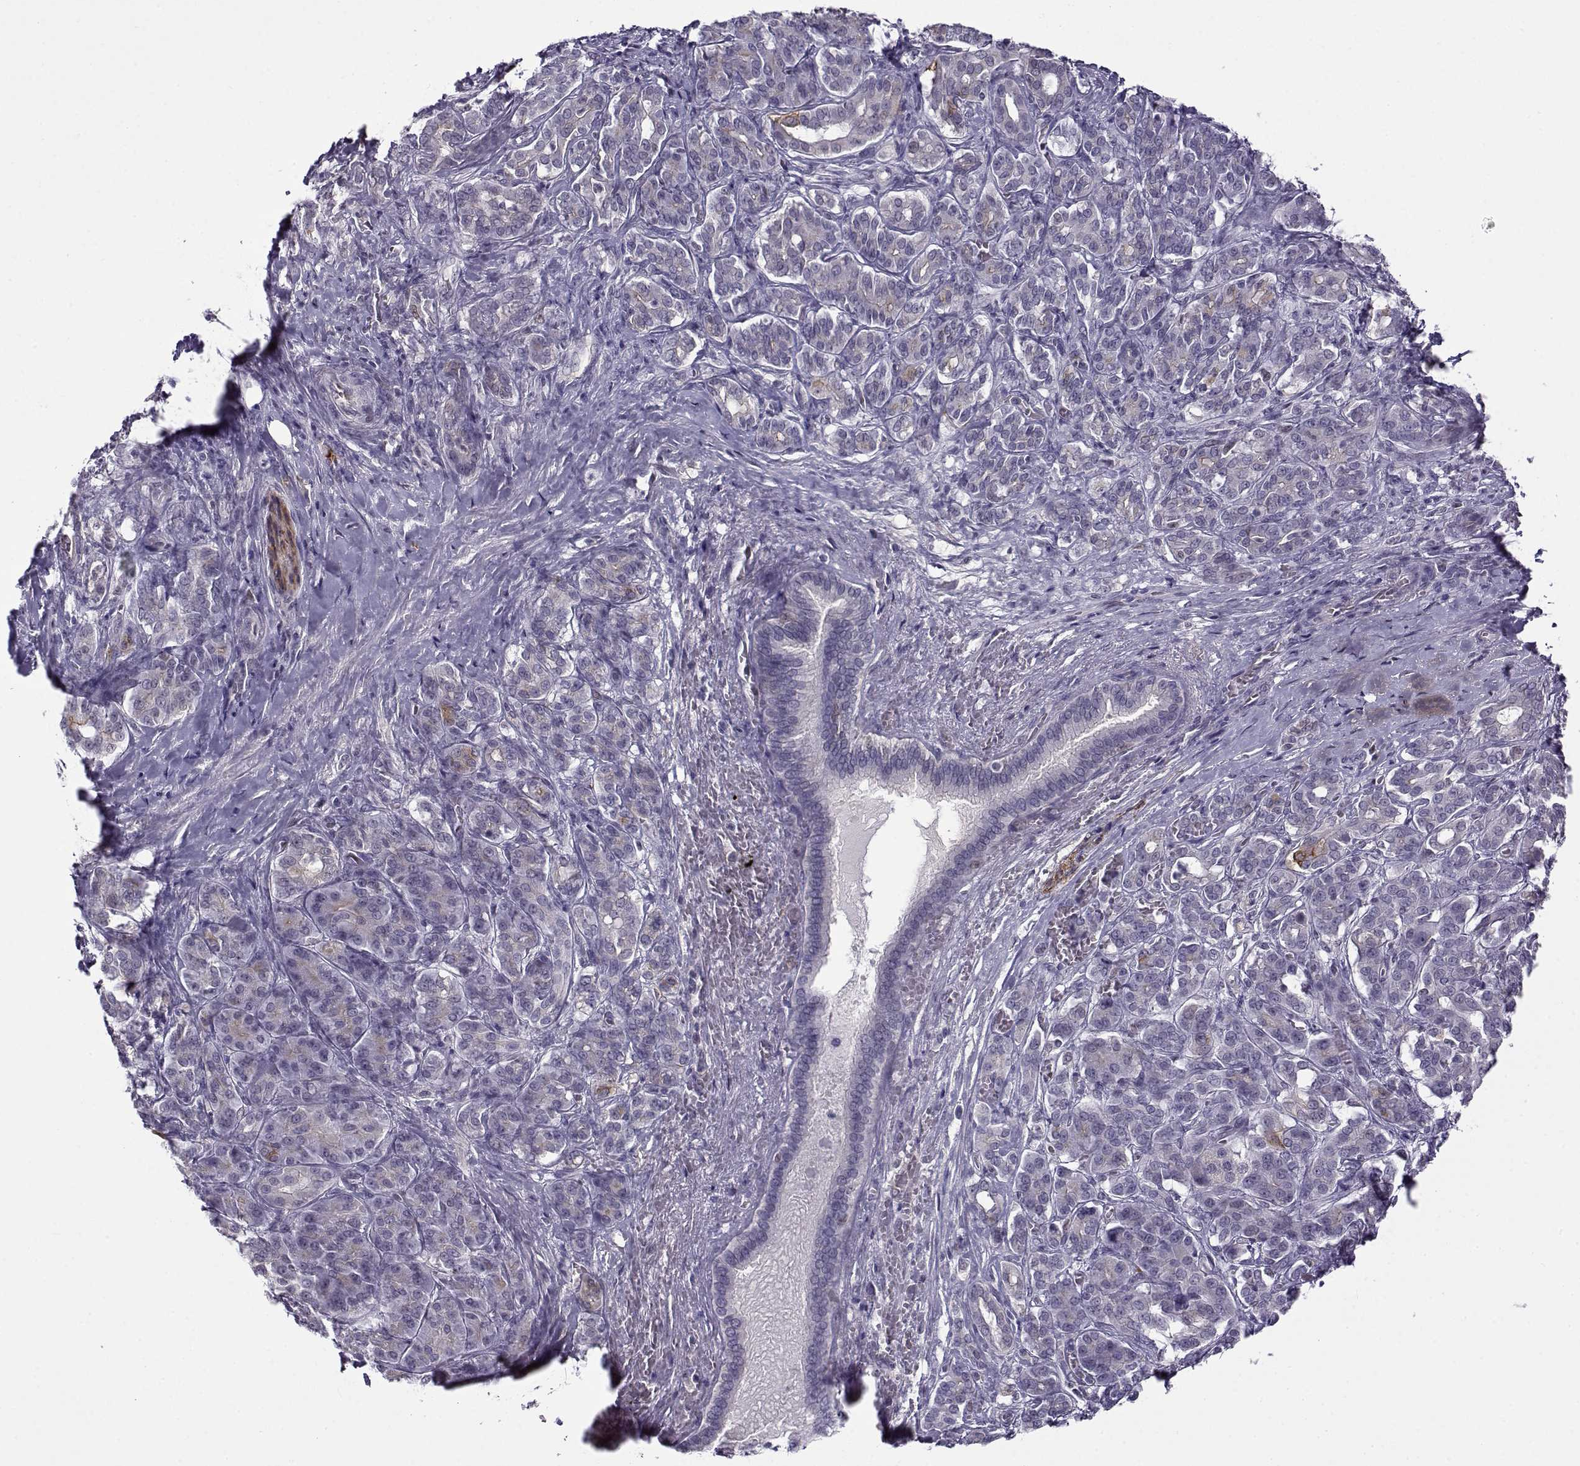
{"staining": {"intensity": "negative", "quantity": "none", "location": "none"}, "tissue": "pancreatic cancer", "cell_type": "Tumor cells", "image_type": "cancer", "snomed": [{"axis": "morphology", "description": "Normal tissue, NOS"}, {"axis": "morphology", "description": "Inflammation, NOS"}, {"axis": "morphology", "description": "Adenocarcinoma, NOS"}, {"axis": "topography", "description": "Pancreas"}], "caption": "High power microscopy image of an immunohistochemistry (IHC) photomicrograph of pancreatic cancer (adenocarcinoma), revealing no significant staining in tumor cells. Brightfield microscopy of immunohistochemistry (IHC) stained with DAB (brown) and hematoxylin (blue), captured at high magnification.", "gene": "BACH1", "patient": {"sex": "male", "age": 57}}